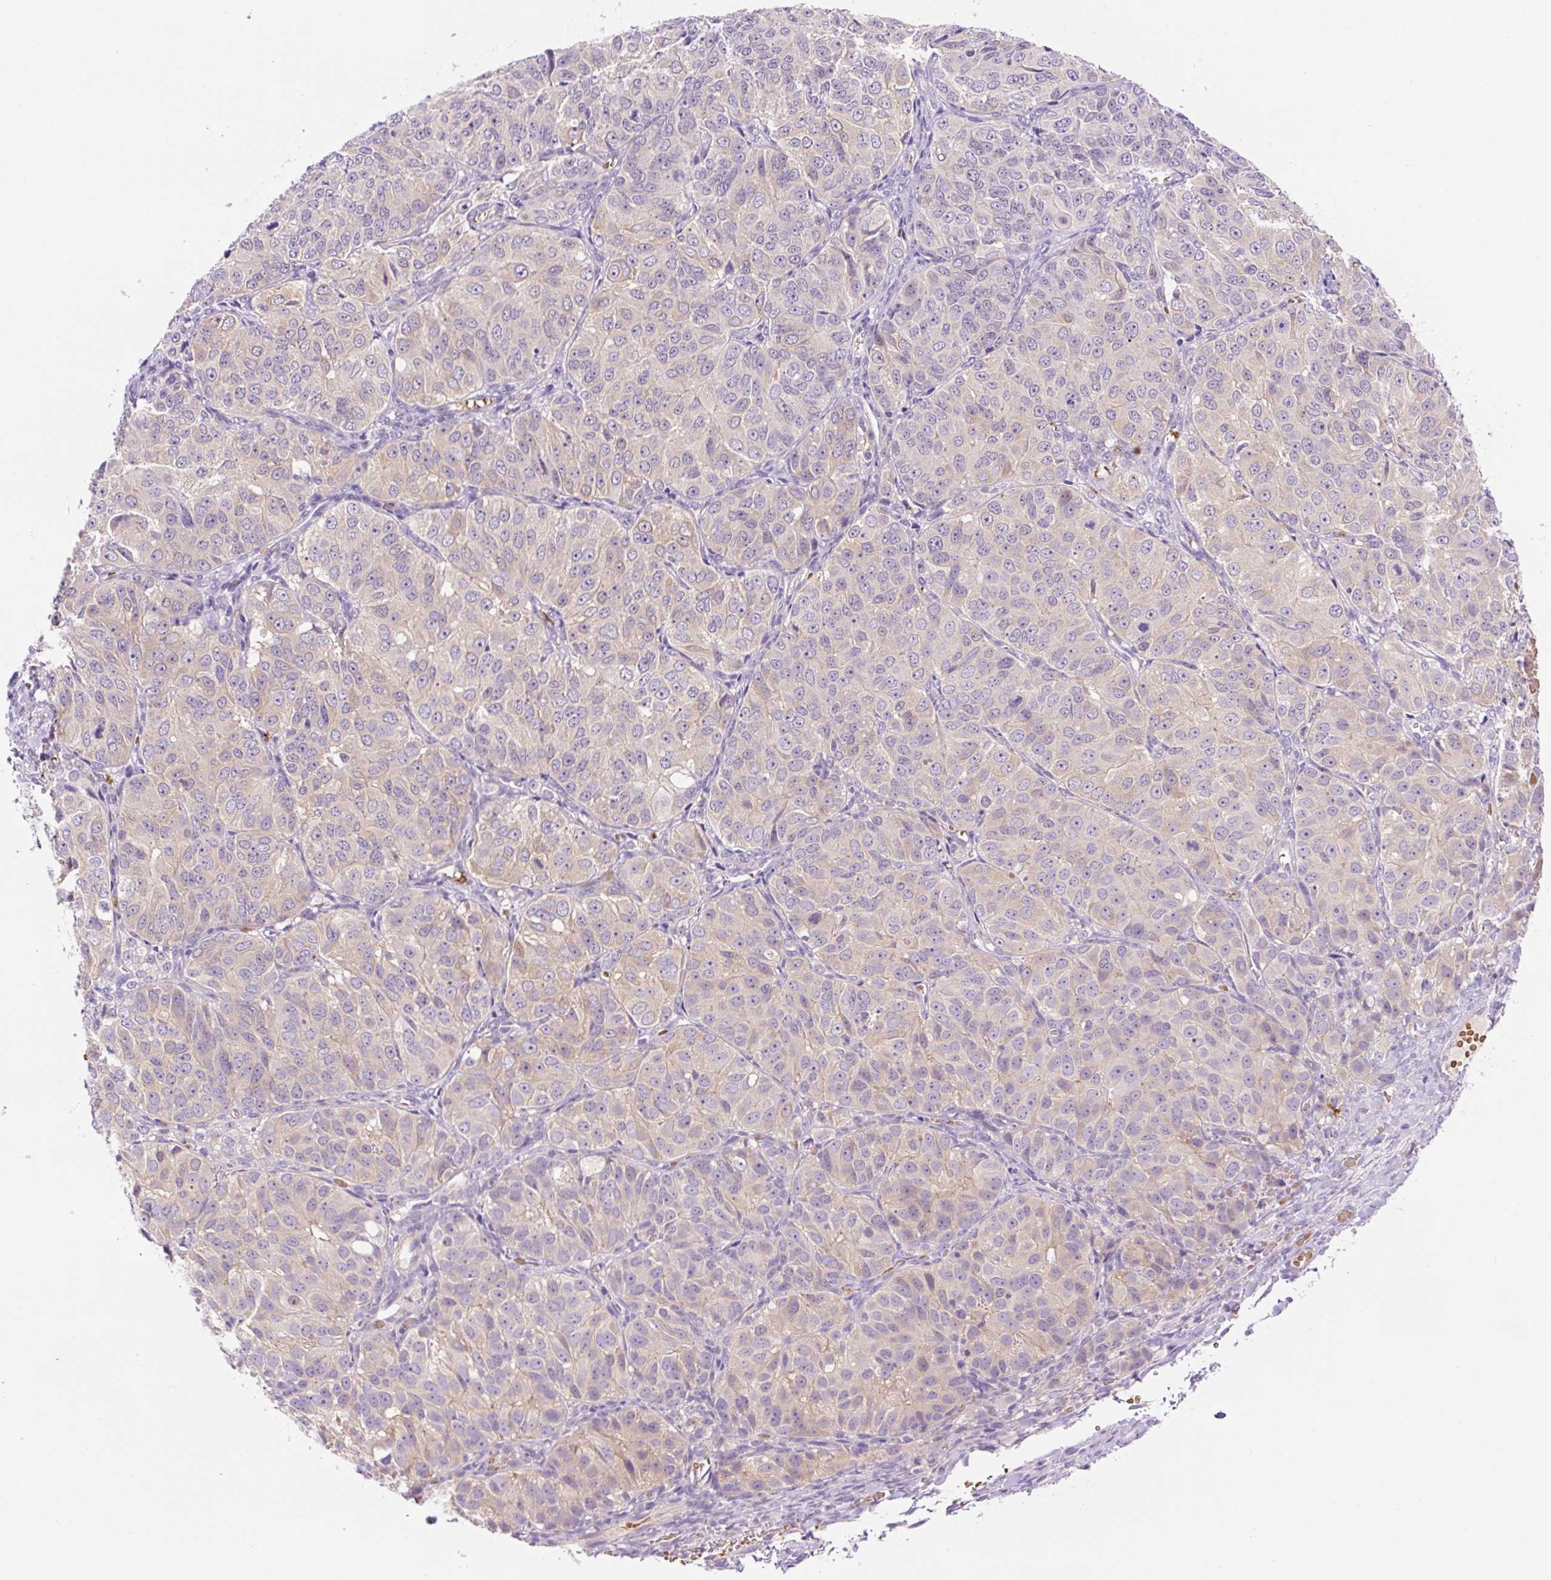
{"staining": {"intensity": "weak", "quantity": "<25%", "location": "cytoplasmic/membranous"}, "tissue": "ovarian cancer", "cell_type": "Tumor cells", "image_type": "cancer", "snomed": [{"axis": "morphology", "description": "Carcinoma, endometroid"}, {"axis": "topography", "description": "Ovary"}], "caption": "DAB (3,3'-diaminobenzidine) immunohistochemical staining of ovarian endometroid carcinoma reveals no significant expression in tumor cells. (Brightfield microscopy of DAB (3,3'-diaminobenzidine) IHC at high magnification).", "gene": "LHFPL5", "patient": {"sex": "female", "age": 51}}